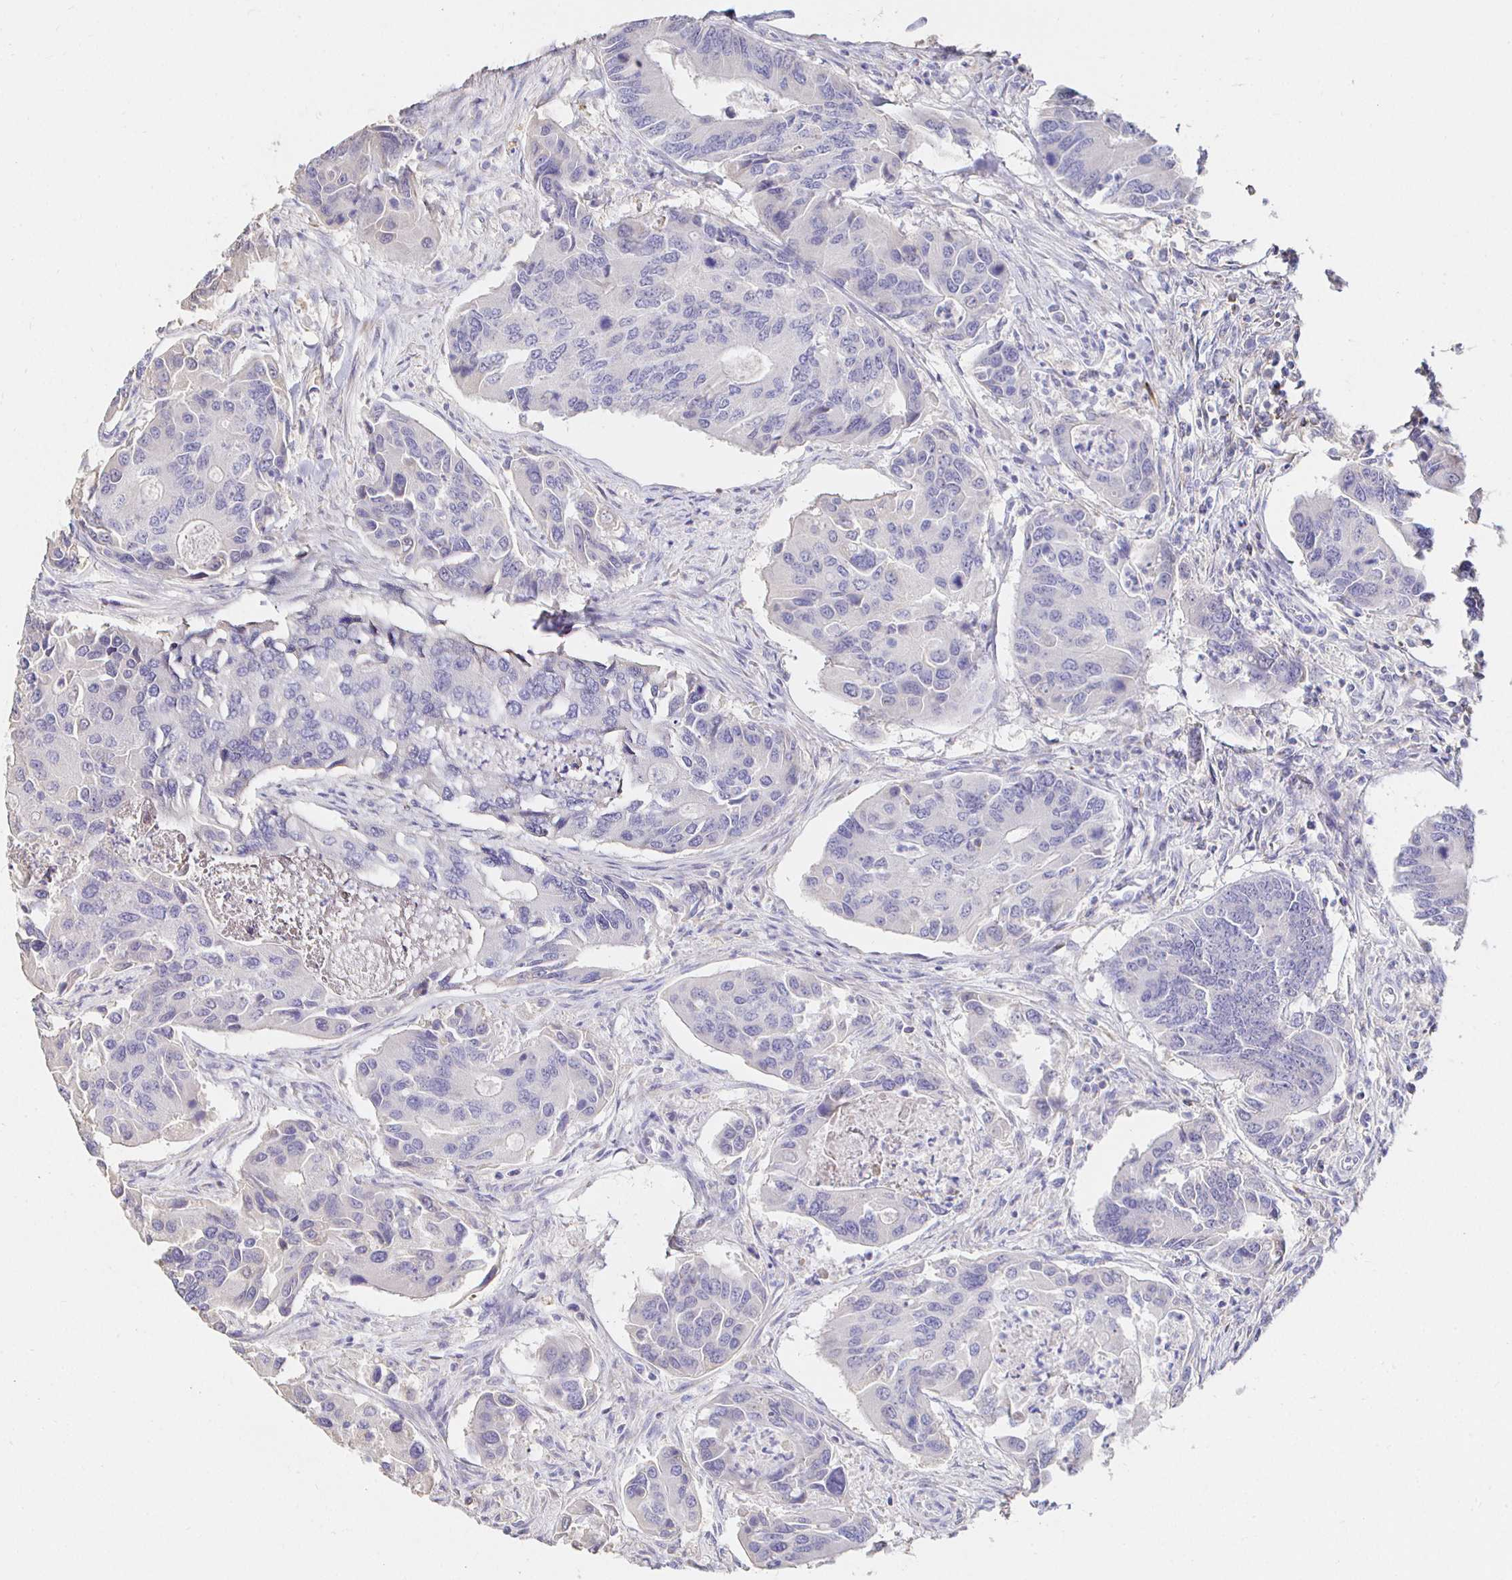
{"staining": {"intensity": "negative", "quantity": "none", "location": "none"}, "tissue": "colorectal cancer", "cell_type": "Tumor cells", "image_type": "cancer", "snomed": [{"axis": "morphology", "description": "Adenocarcinoma, NOS"}, {"axis": "topography", "description": "Colon"}], "caption": "Tumor cells are negative for protein expression in human colorectal cancer.", "gene": "CXCR3", "patient": {"sex": "female", "age": 67}}